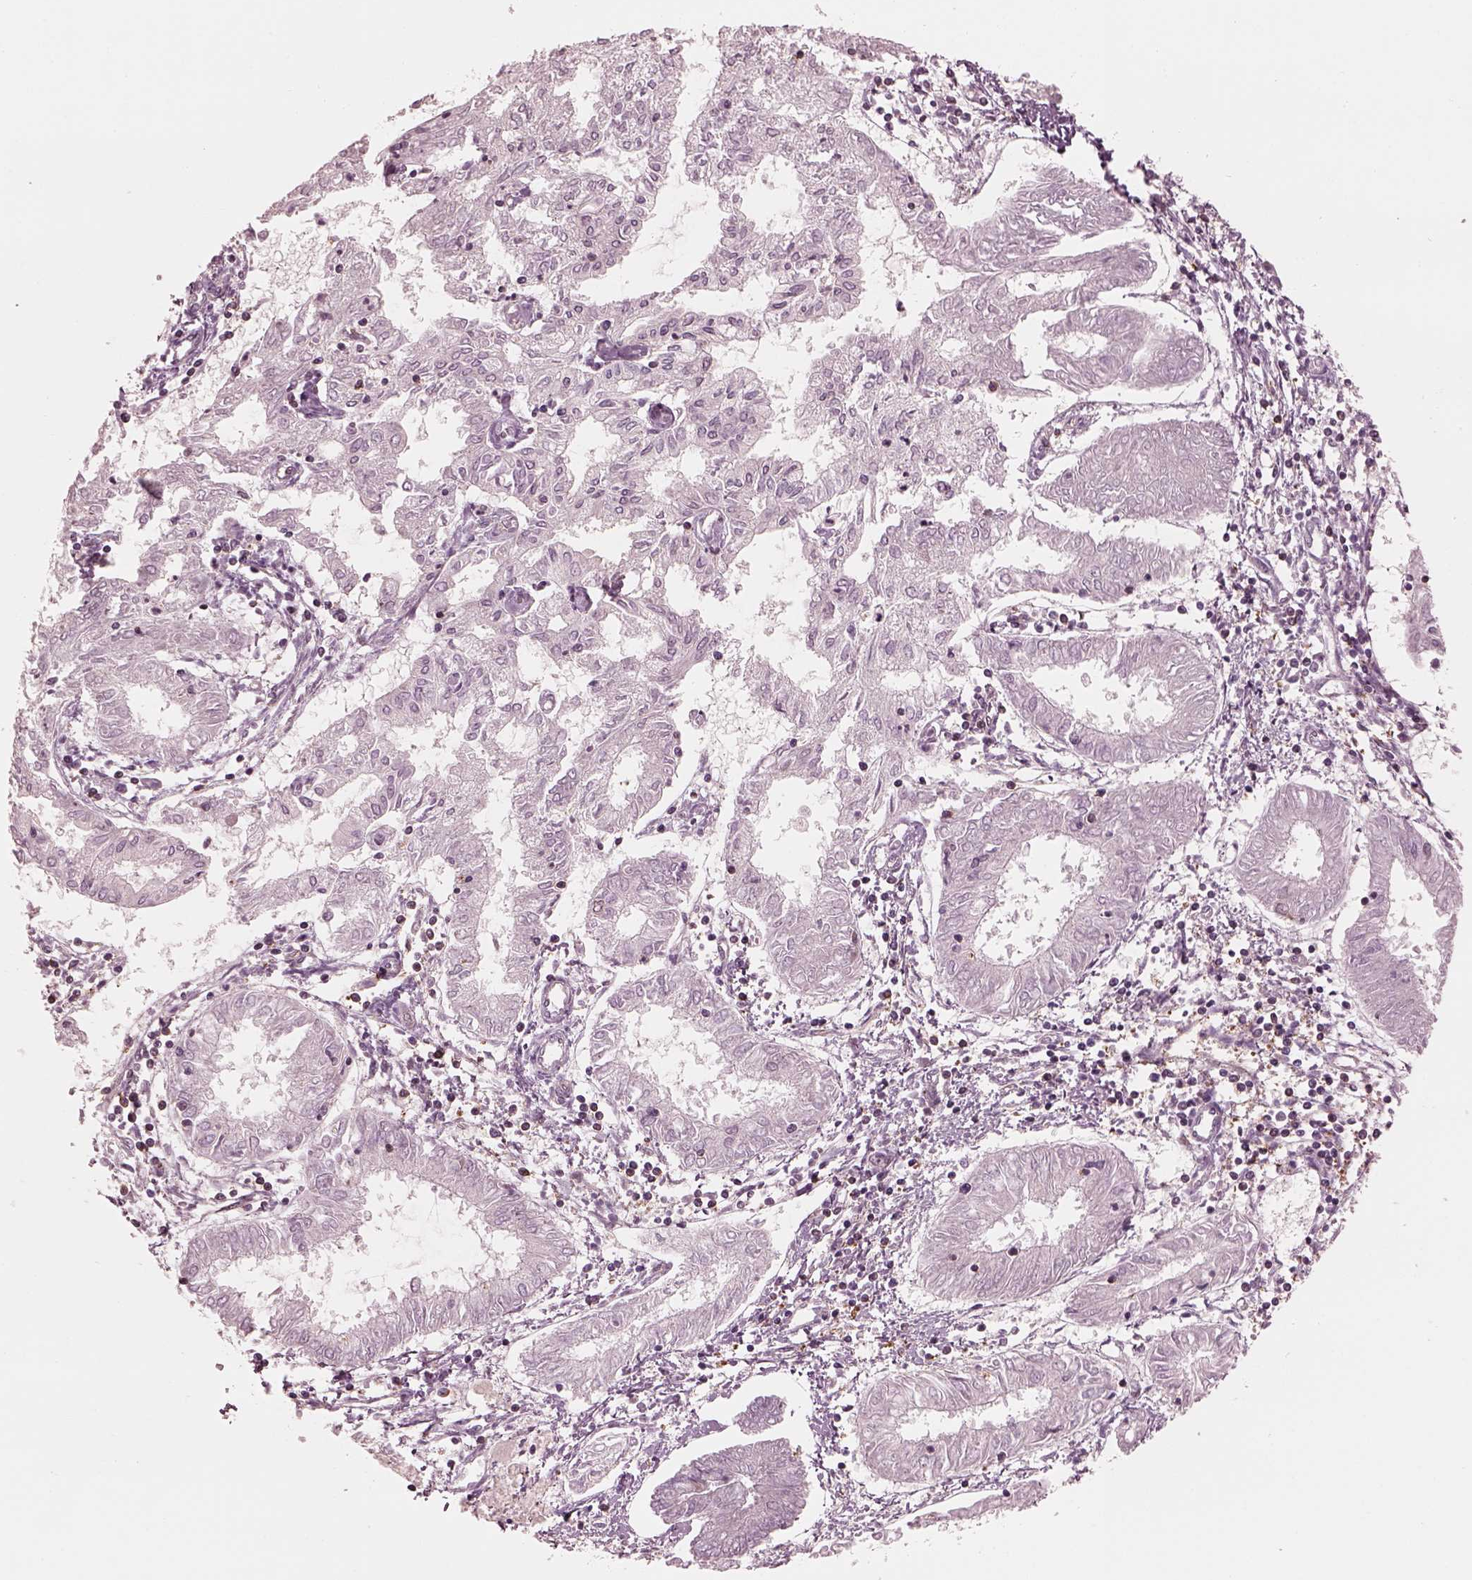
{"staining": {"intensity": "weak", "quantity": "<25%", "location": "cytoplasmic/membranous"}, "tissue": "endometrial cancer", "cell_type": "Tumor cells", "image_type": "cancer", "snomed": [{"axis": "morphology", "description": "Adenocarcinoma, NOS"}, {"axis": "topography", "description": "Endometrium"}], "caption": "DAB (3,3'-diaminobenzidine) immunohistochemical staining of human endometrial cancer exhibits no significant staining in tumor cells.", "gene": "STK33", "patient": {"sex": "female", "age": 68}}